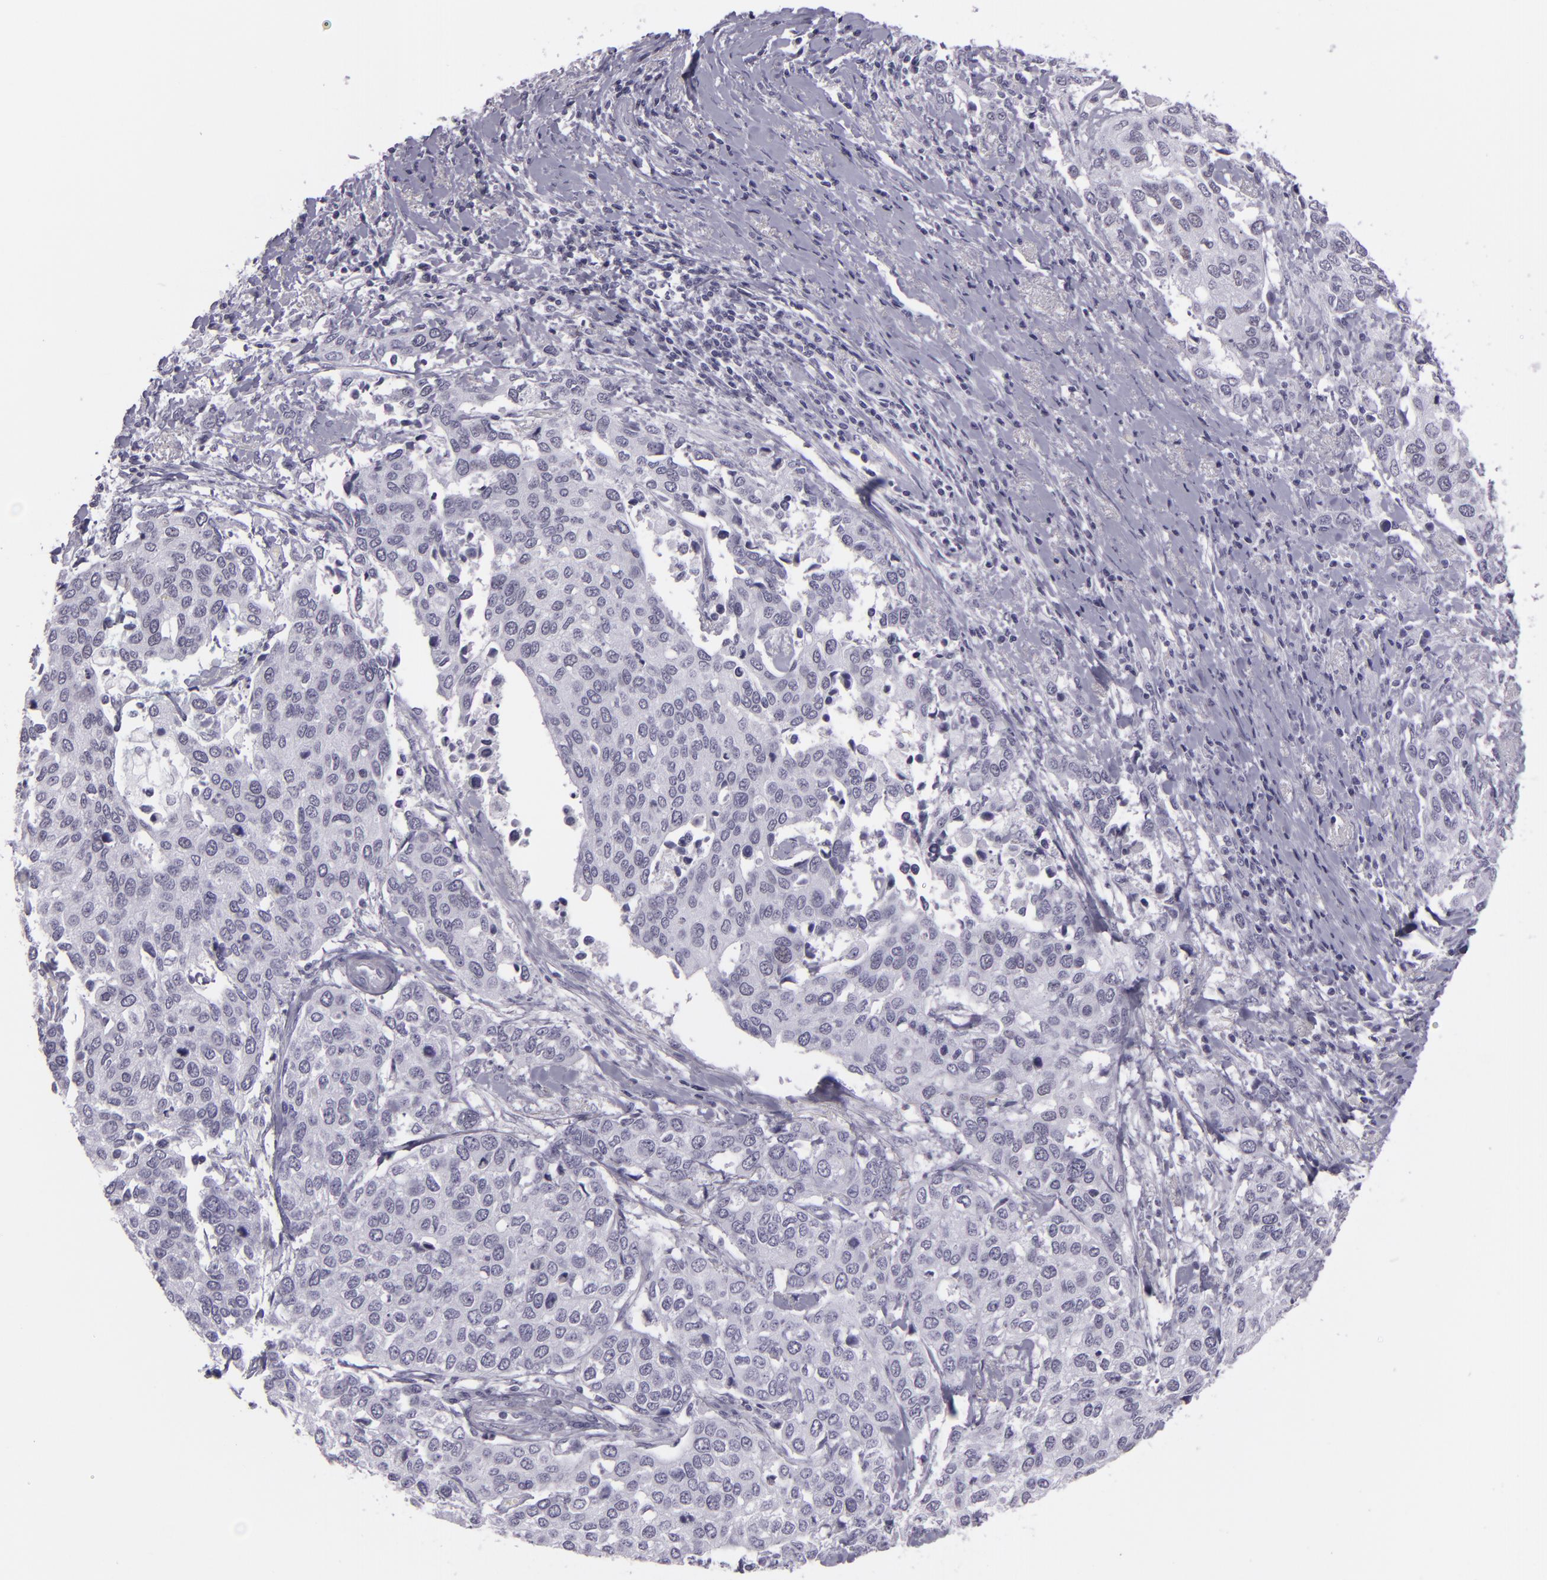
{"staining": {"intensity": "negative", "quantity": "none", "location": "none"}, "tissue": "cervical cancer", "cell_type": "Tumor cells", "image_type": "cancer", "snomed": [{"axis": "morphology", "description": "Squamous cell carcinoma, NOS"}, {"axis": "topography", "description": "Cervix"}], "caption": "Immunohistochemical staining of human cervical cancer exhibits no significant expression in tumor cells.", "gene": "MCM3", "patient": {"sex": "female", "age": 54}}